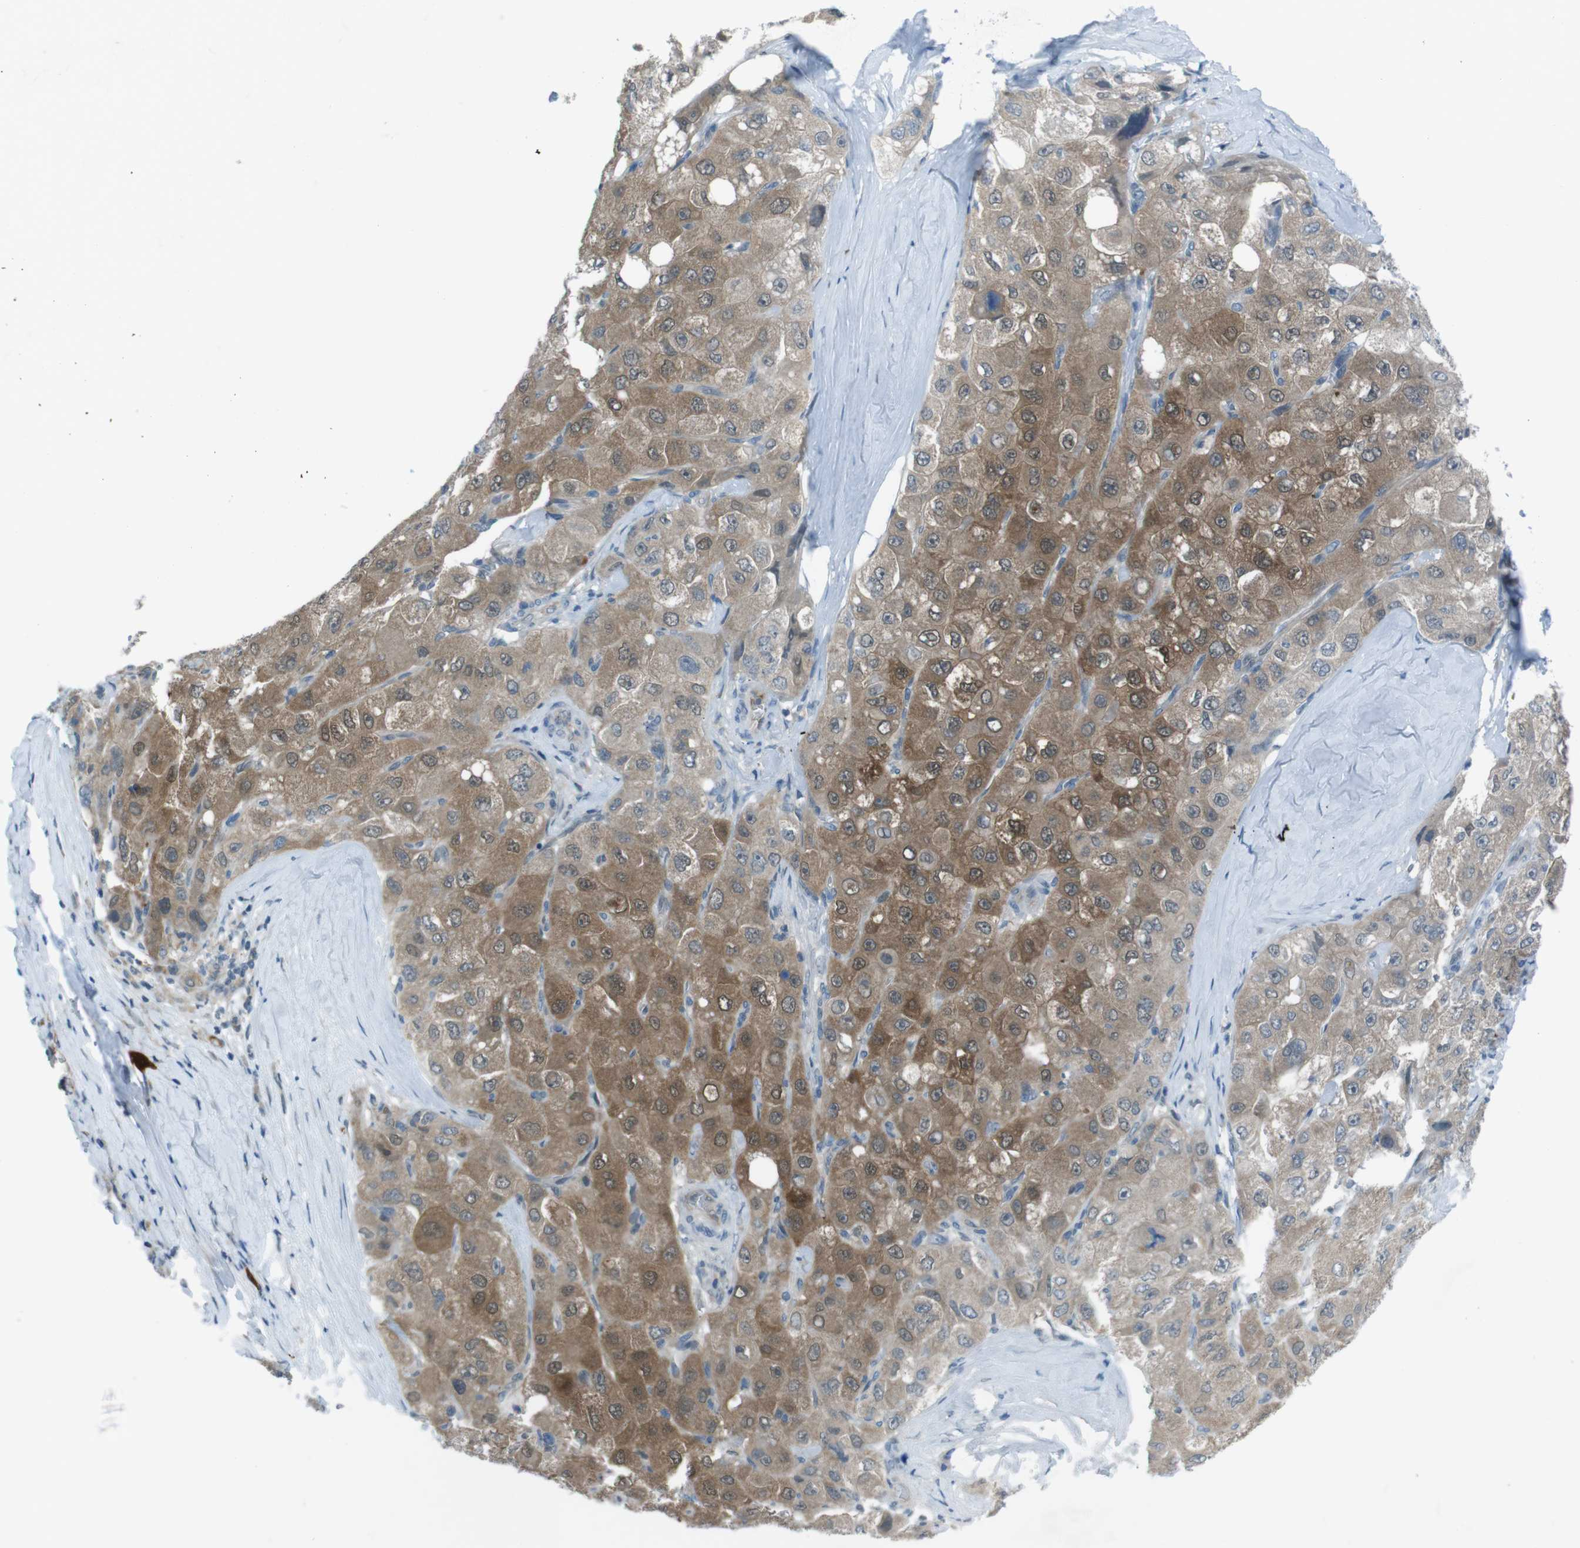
{"staining": {"intensity": "moderate", "quantity": ">75%", "location": "cytoplasmic/membranous"}, "tissue": "liver cancer", "cell_type": "Tumor cells", "image_type": "cancer", "snomed": [{"axis": "morphology", "description": "Carcinoma, Hepatocellular, NOS"}, {"axis": "topography", "description": "Liver"}], "caption": "Protein expression analysis of liver hepatocellular carcinoma demonstrates moderate cytoplasmic/membranous positivity in approximately >75% of tumor cells.", "gene": "ZDHHC20", "patient": {"sex": "male", "age": 80}}